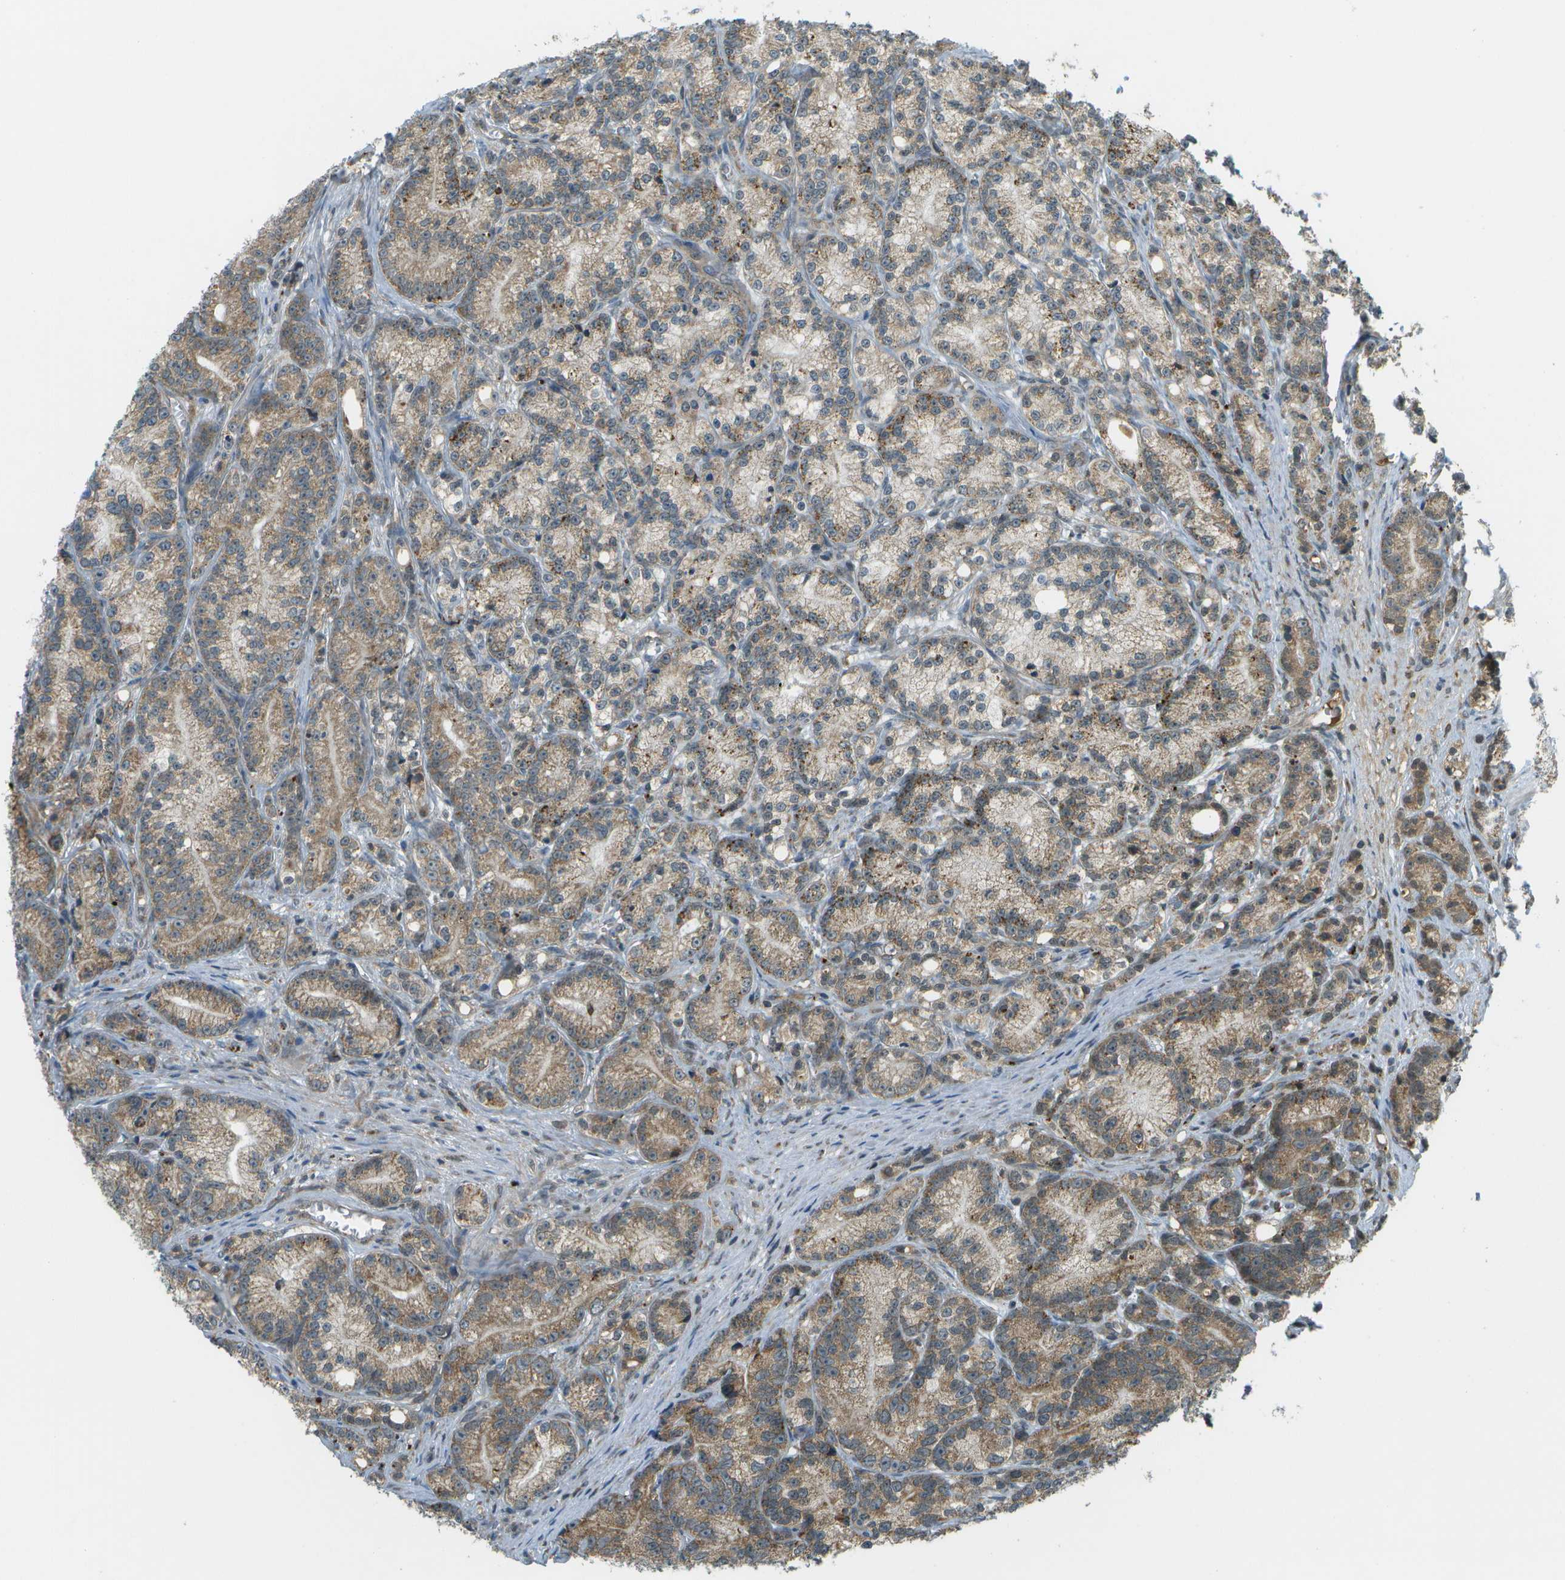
{"staining": {"intensity": "moderate", "quantity": ">75%", "location": "cytoplasmic/membranous"}, "tissue": "prostate cancer", "cell_type": "Tumor cells", "image_type": "cancer", "snomed": [{"axis": "morphology", "description": "Adenocarcinoma, Low grade"}, {"axis": "topography", "description": "Prostate"}], "caption": "Moderate cytoplasmic/membranous staining is identified in approximately >75% of tumor cells in prostate cancer.", "gene": "USP30", "patient": {"sex": "male", "age": 89}}